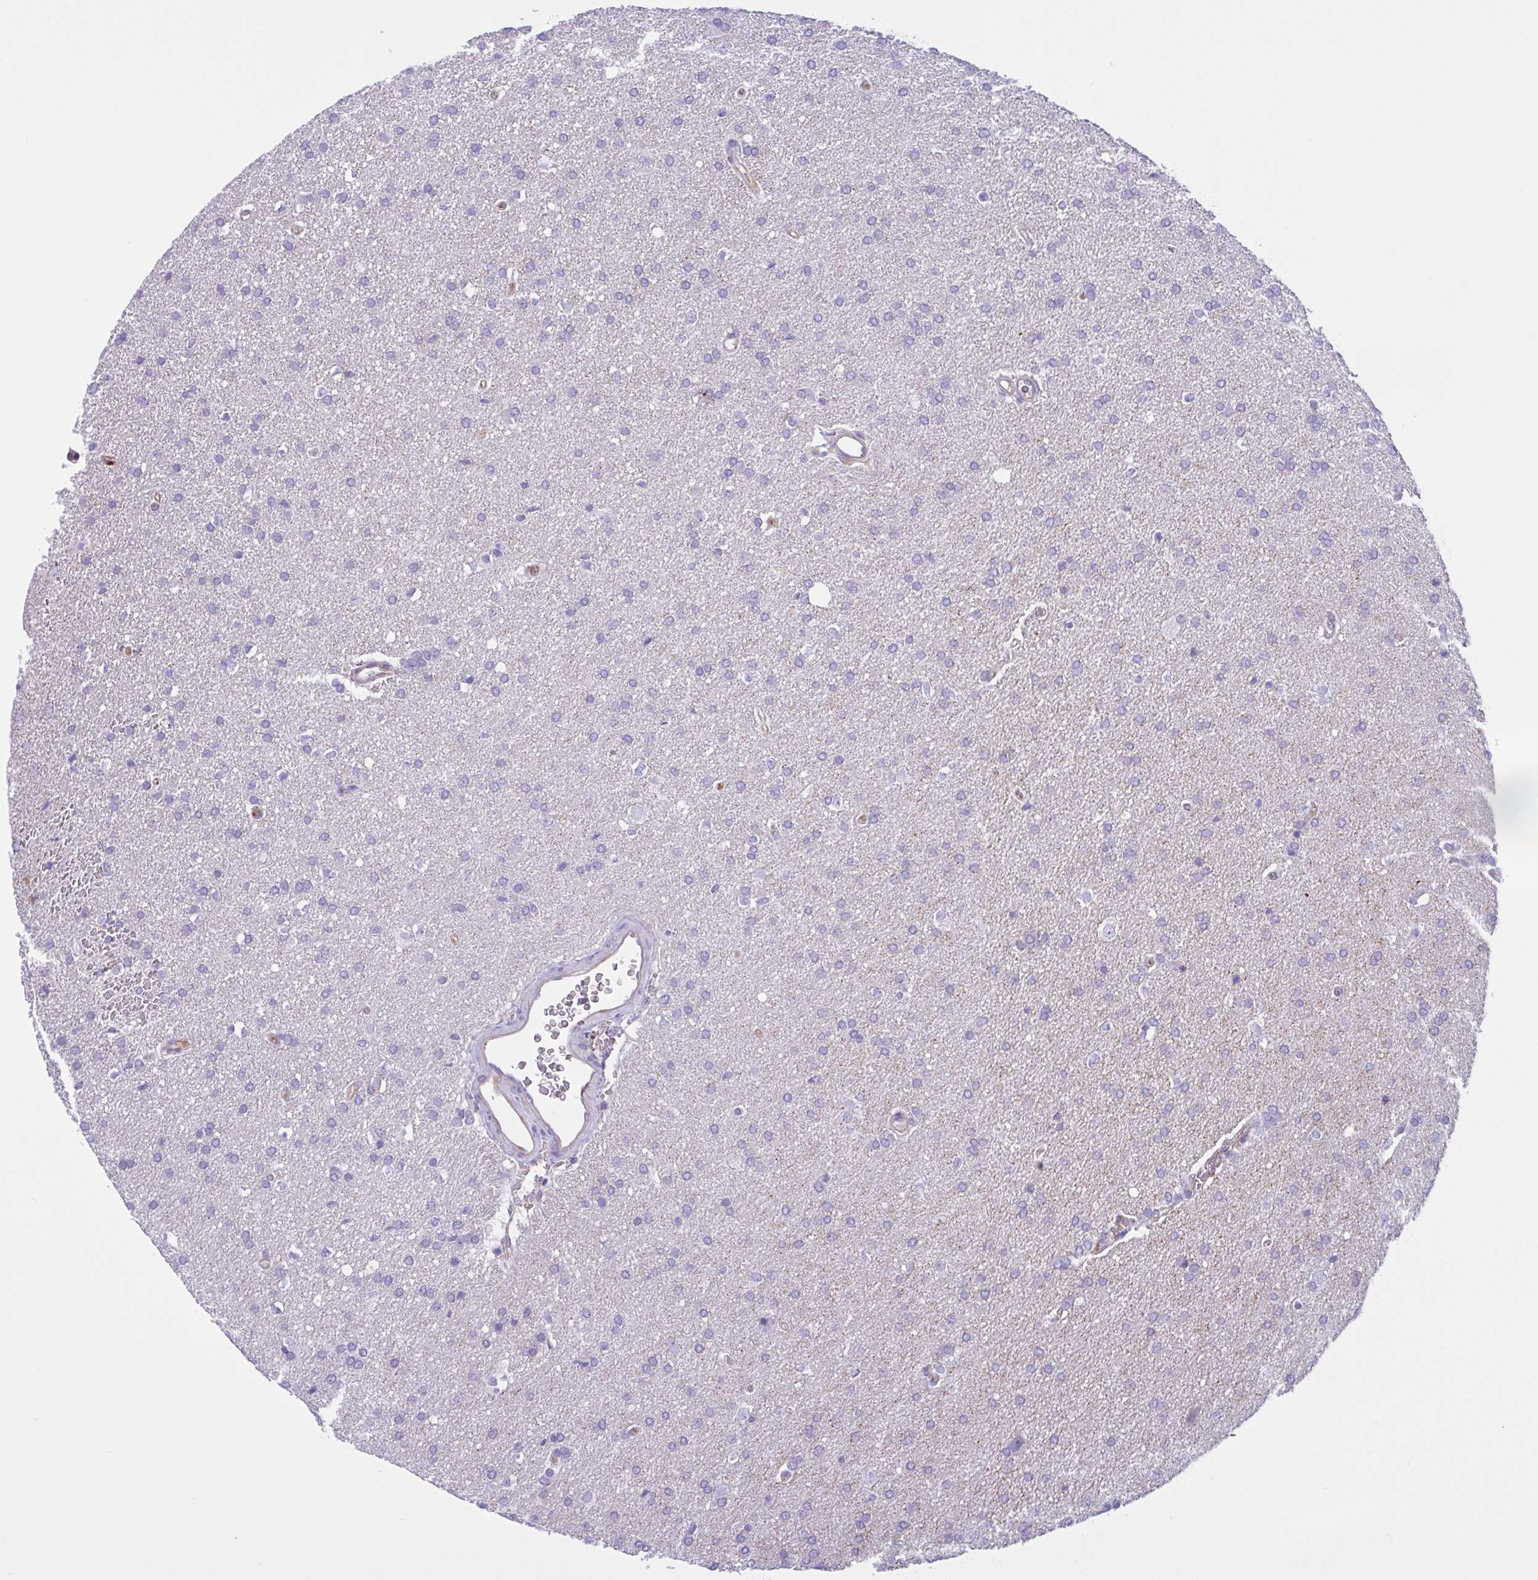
{"staining": {"intensity": "negative", "quantity": "none", "location": "none"}, "tissue": "glioma", "cell_type": "Tumor cells", "image_type": "cancer", "snomed": [{"axis": "morphology", "description": "Glioma, malignant, Low grade"}, {"axis": "topography", "description": "Brain"}], "caption": "High magnification brightfield microscopy of malignant low-grade glioma stained with DAB (brown) and counterstained with hematoxylin (blue): tumor cells show no significant expression.", "gene": "OR51M1", "patient": {"sex": "female", "age": 34}}